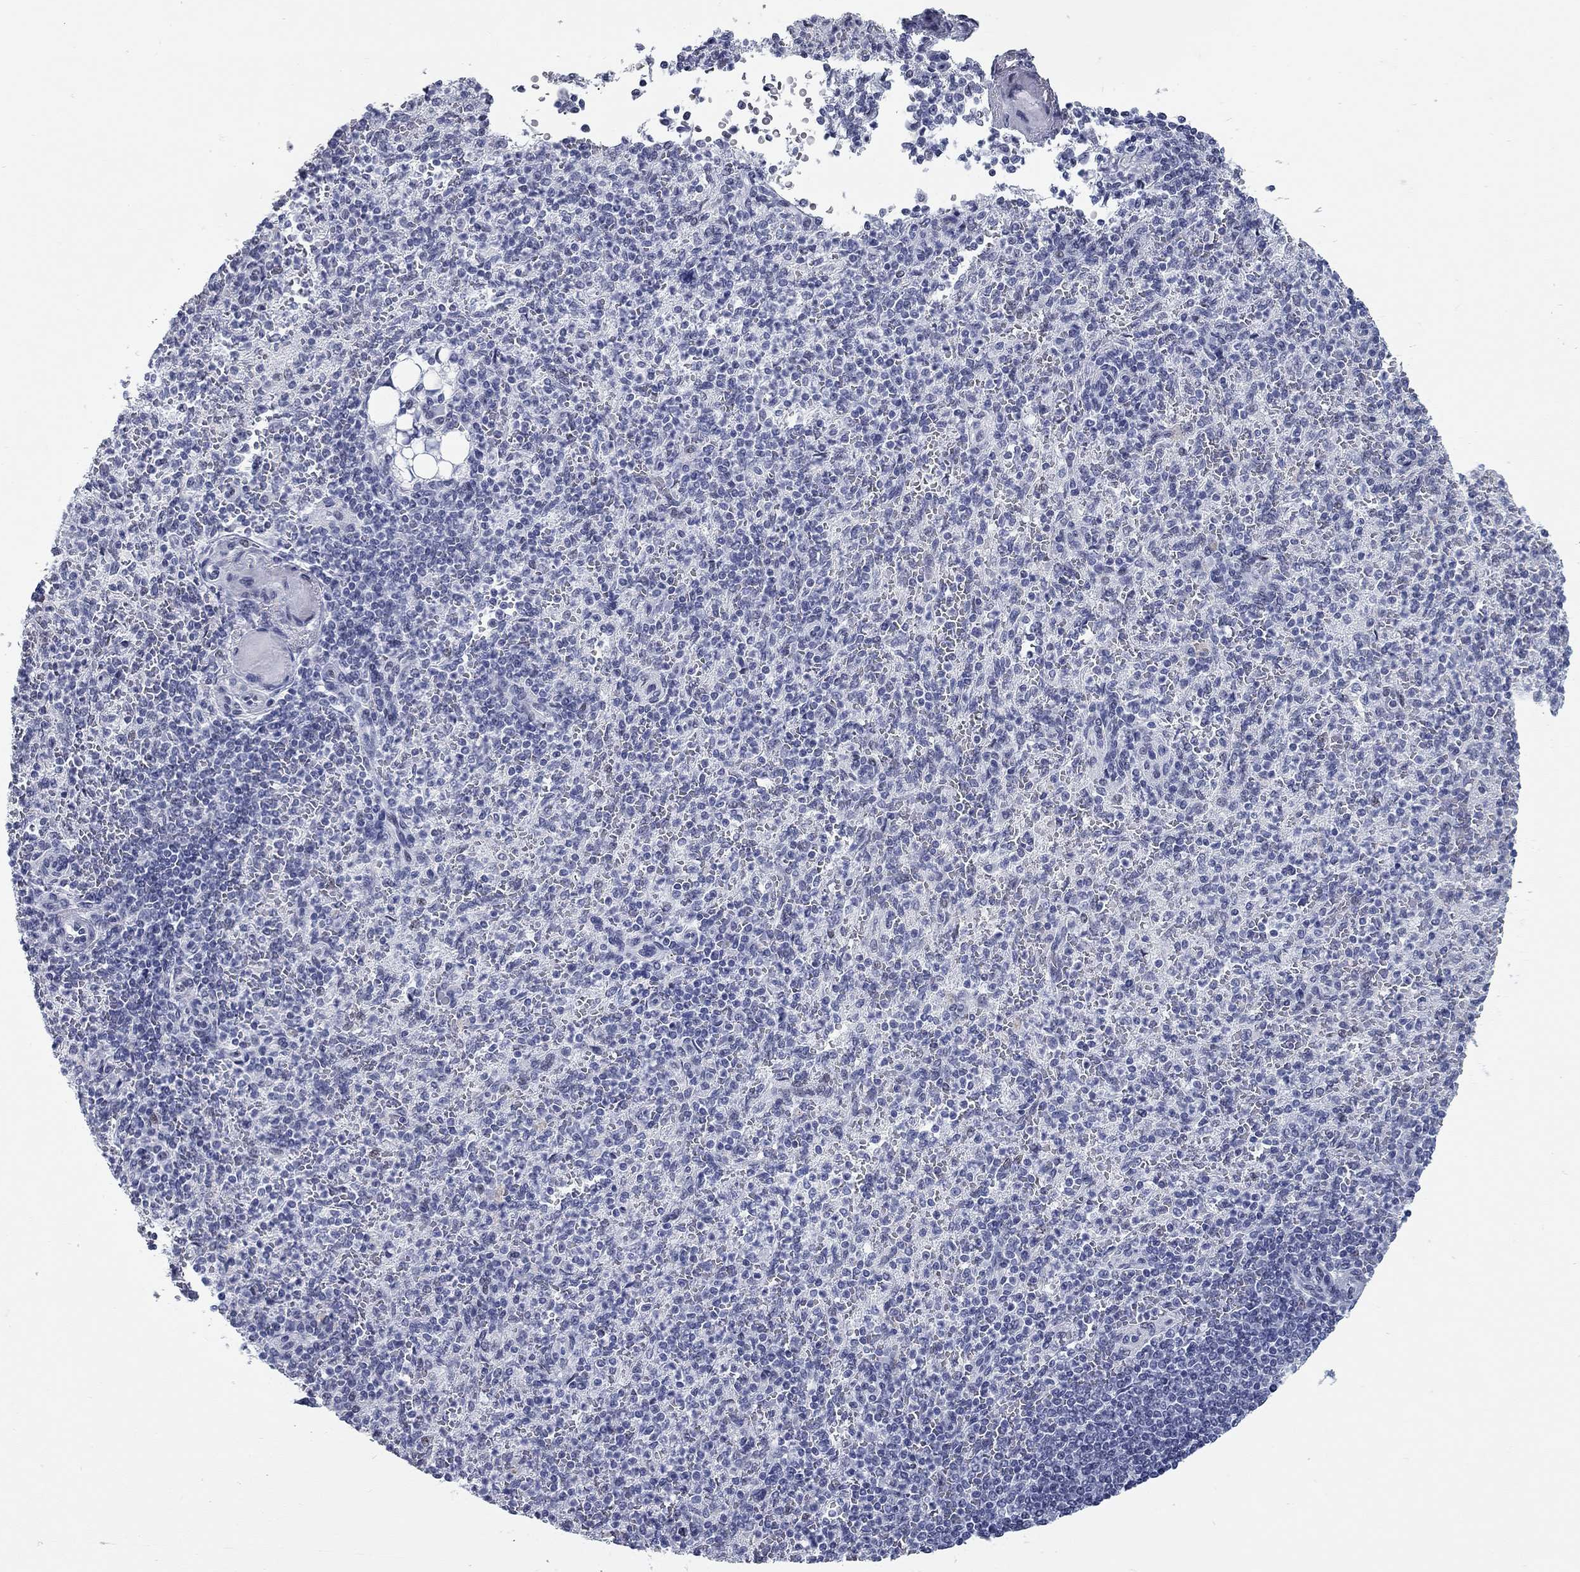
{"staining": {"intensity": "negative", "quantity": "none", "location": "none"}, "tissue": "spleen", "cell_type": "Cells in red pulp", "image_type": "normal", "snomed": [{"axis": "morphology", "description": "Normal tissue, NOS"}, {"axis": "topography", "description": "Spleen"}], "caption": "An immunohistochemistry (IHC) image of normal spleen is shown. There is no staining in cells in red pulp of spleen.", "gene": "ASF1B", "patient": {"sex": "female", "age": 74}}